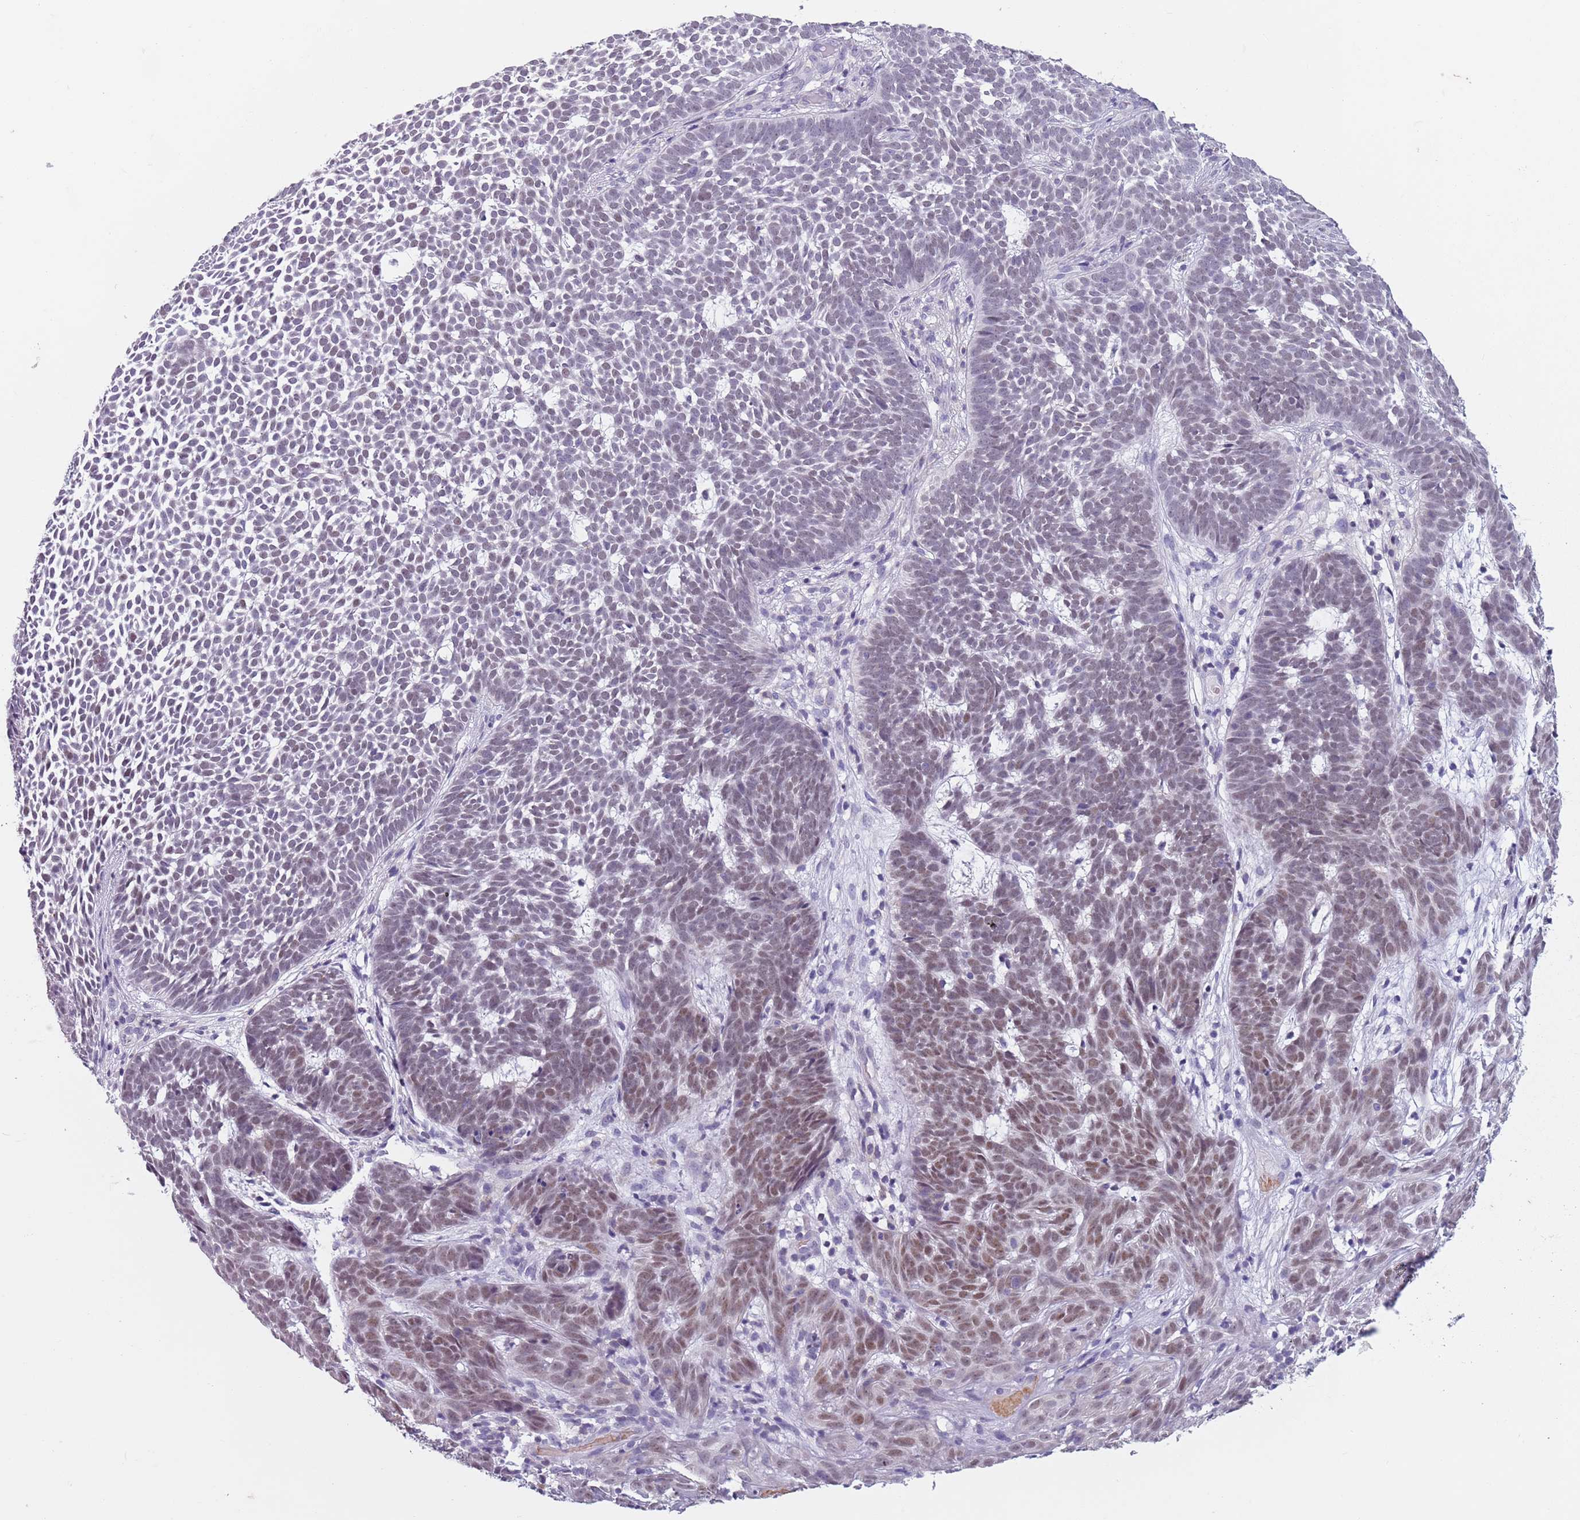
{"staining": {"intensity": "moderate", "quantity": "25%-75%", "location": "nuclear"}, "tissue": "skin cancer", "cell_type": "Tumor cells", "image_type": "cancer", "snomed": [{"axis": "morphology", "description": "Basal cell carcinoma"}, {"axis": "topography", "description": "Skin"}], "caption": "High-magnification brightfield microscopy of skin basal cell carcinoma stained with DAB (3,3'-diaminobenzidine) (brown) and counterstained with hematoxylin (blue). tumor cells exhibit moderate nuclear expression is present in approximately25%-75% of cells. (Stains: DAB (3,3'-diaminobenzidine) in brown, nuclei in blue, Microscopy: brightfield microscopy at high magnification).", "gene": "SPESP1", "patient": {"sex": "female", "age": 78}}